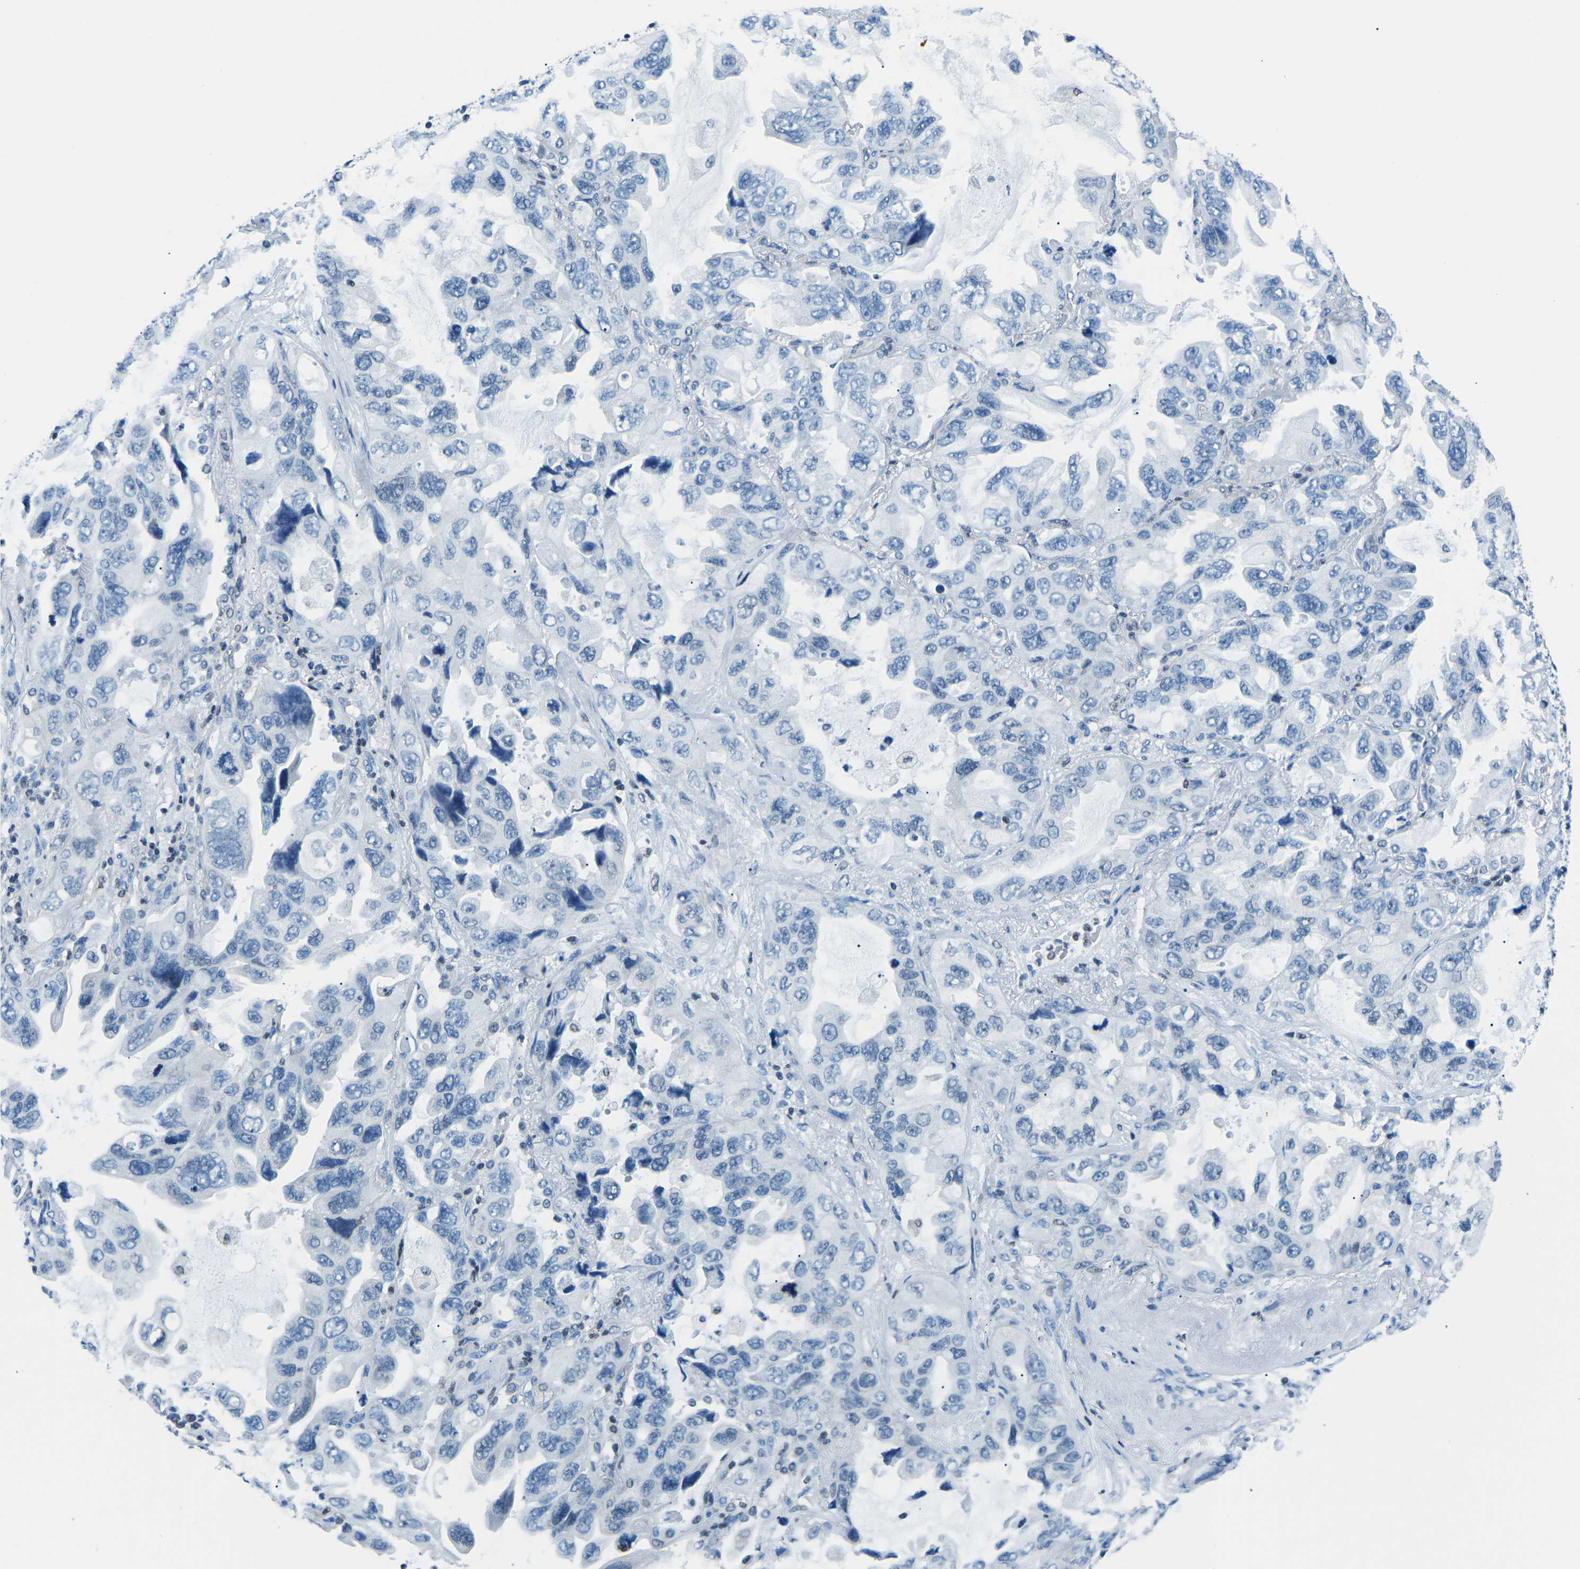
{"staining": {"intensity": "negative", "quantity": "none", "location": "none"}, "tissue": "lung cancer", "cell_type": "Tumor cells", "image_type": "cancer", "snomed": [{"axis": "morphology", "description": "Squamous cell carcinoma, NOS"}, {"axis": "topography", "description": "Lung"}], "caption": "A micrograph of lung cancer (squamous cell carcinoma) stained for a protein exhibits no brown staining in tumor cells.", "gene": "CELF2", "patient": {"sex": "female", "age": 73}}